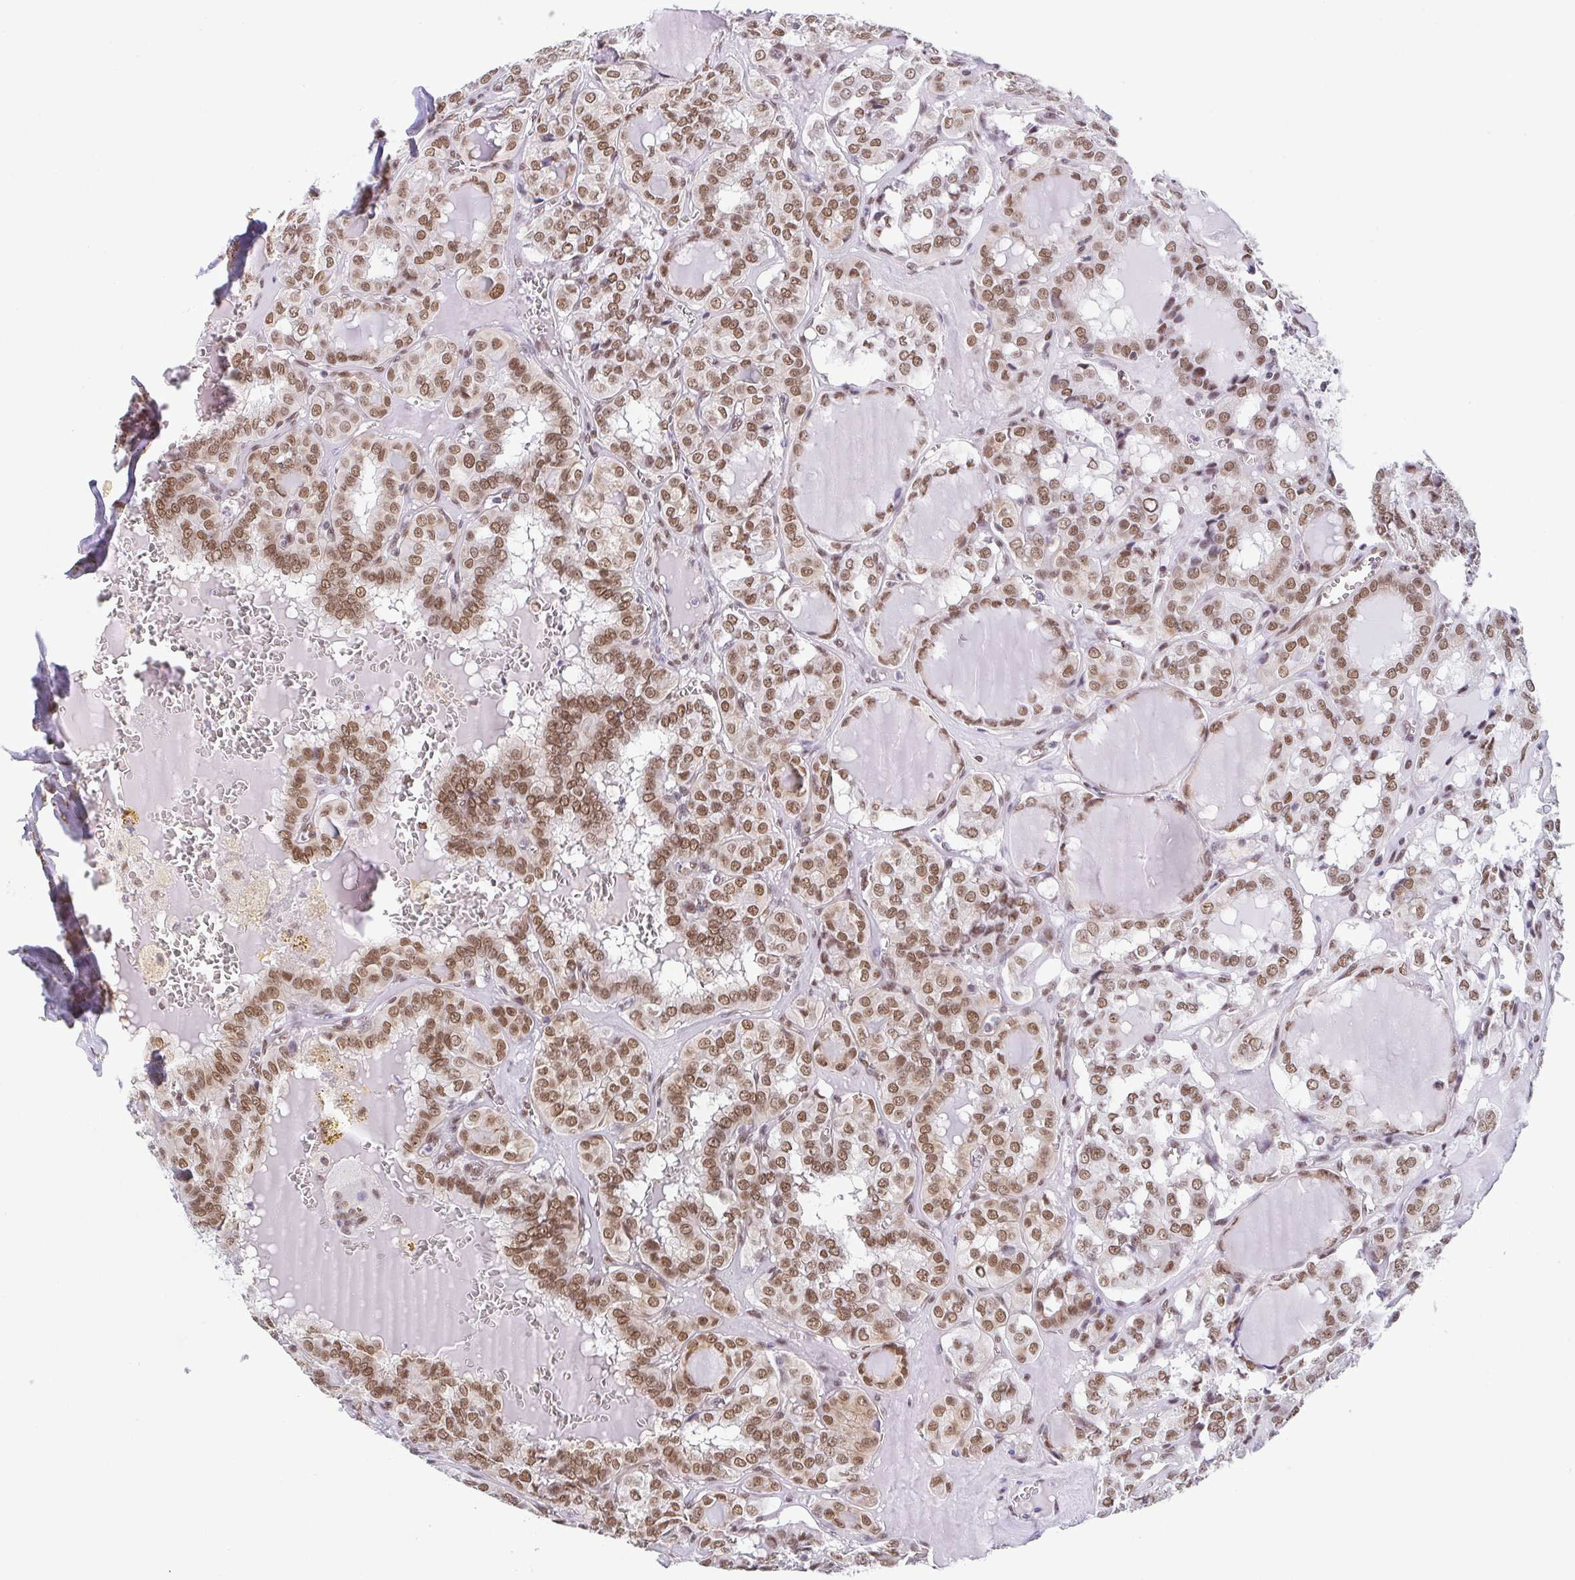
{"staining": {"intensity": "moderate", "quantity": ">75%", "location": "nuclear"}, "tissue": "thyroid cancer", "cell_type": "Tumor cells", "image_type": "cancer", "snomed": [{"axis": "morphology", "description": "Papillary adenocarcinoma, NOS"}, {"axis": "topography", "description": "Thyroid gland"}], "caption": "IHC micrograph of thyroid cancer (papillary adenocarcinoma) stained for a protein (brown), which exhibits medium levels of moderate nuclear staining in about >75% of tumor cells.", "gene": "SLC7A10", "patient": {"sex": "female", "age": 41}}